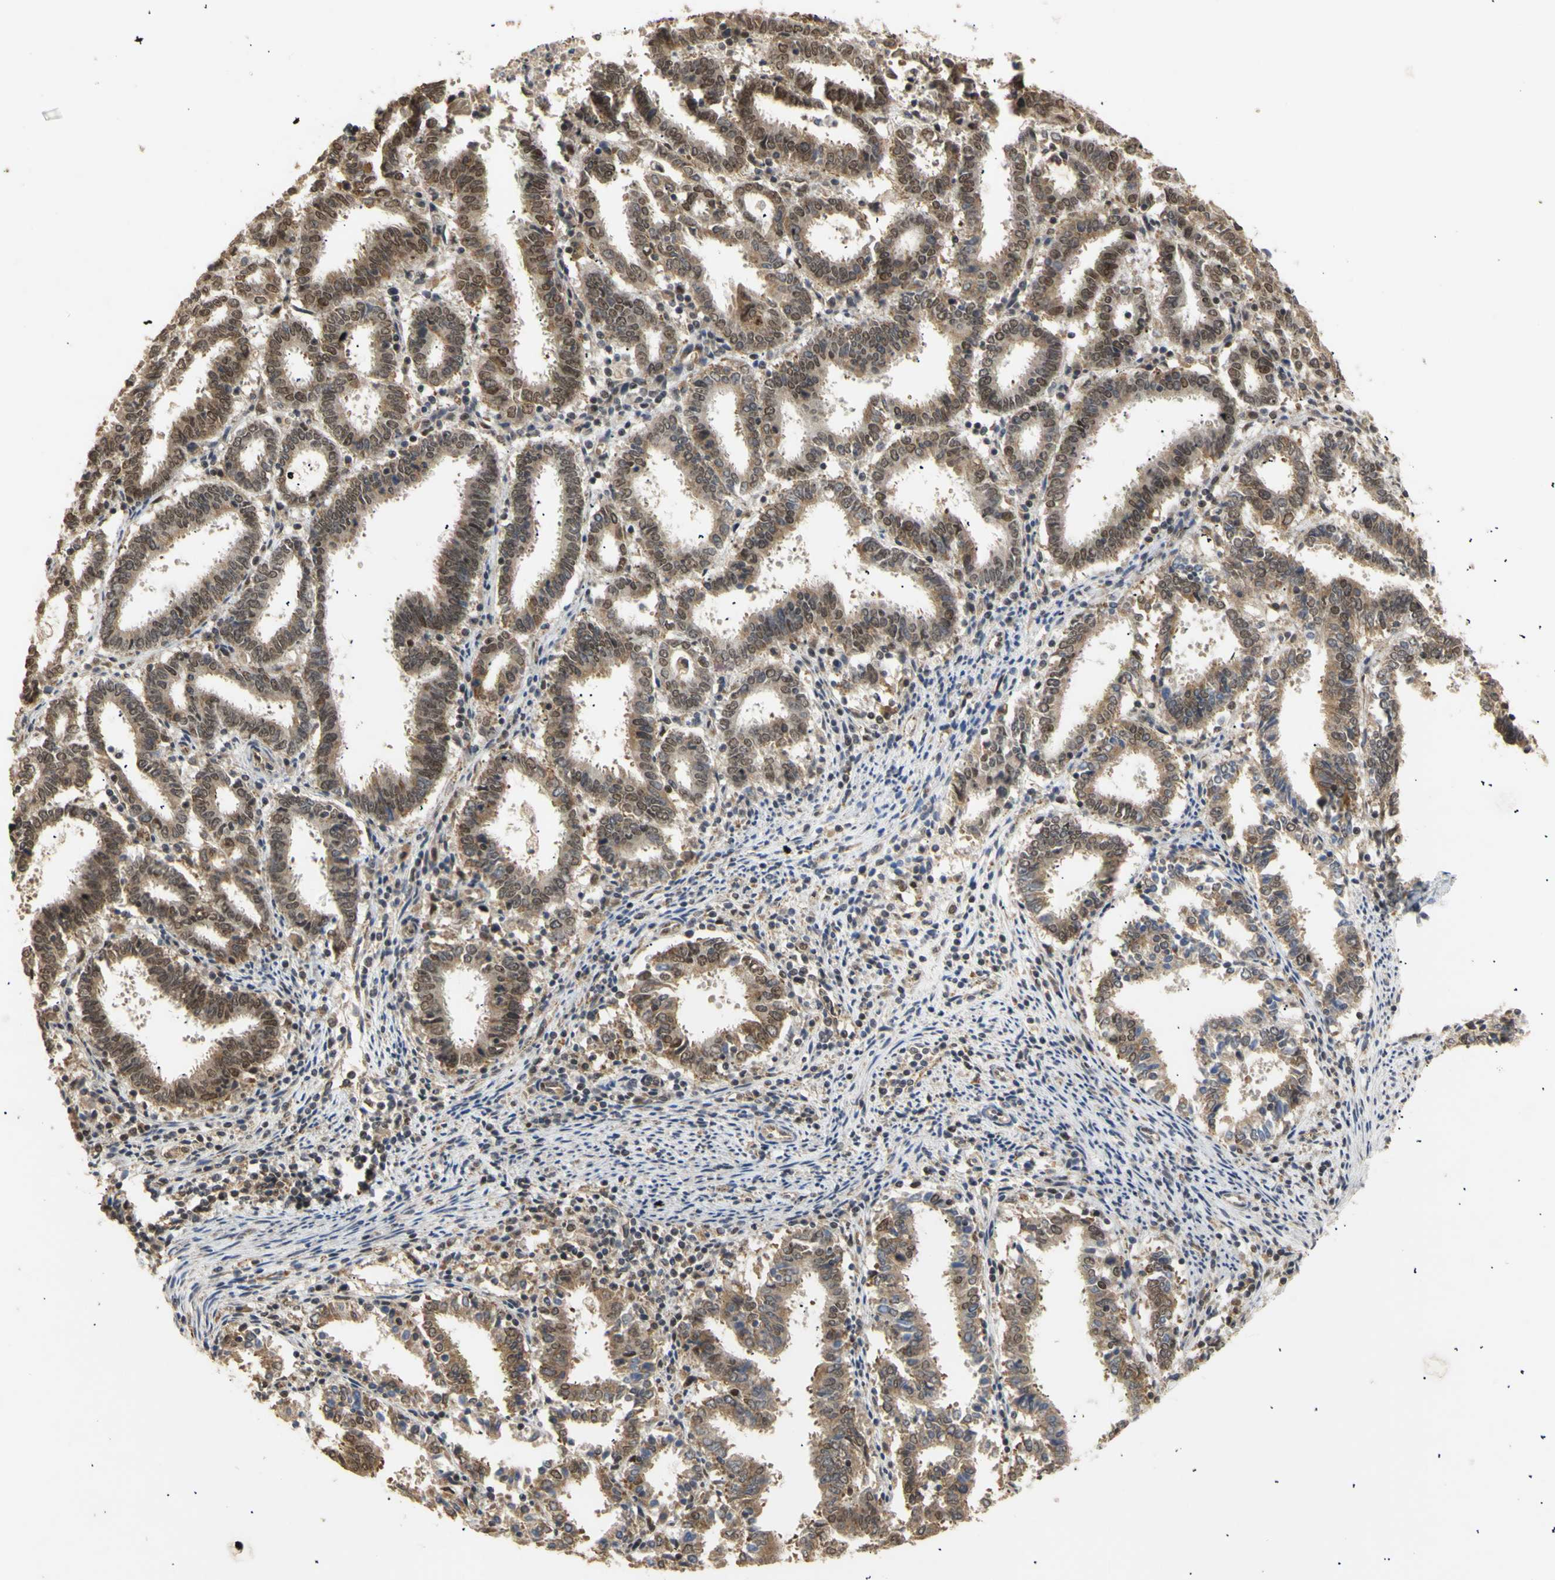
{"staining": {"intensity": "weak", "quantity": "25%-75%", "location": "cytoplasmic/membranous,nuclear"}, "tissue": "endometrial cancer", "cell_type": "Tumor cells", "image_type": "cancer", "snomed": [{"axis": "morphology", "description": "Adenocarcinoma, NOS"}, {"axis": "topography", "description": "Uterus"}], "caption": "Approximately 25%-75% of tumor cells in endometrial cancer demonstrate weak cytoplasmic/membranous and nuclear protein staining as visualized by brown immunohistochemical staining.", "gene": "GTF2E2", "patient": {"sex": "female", "age": 83}}